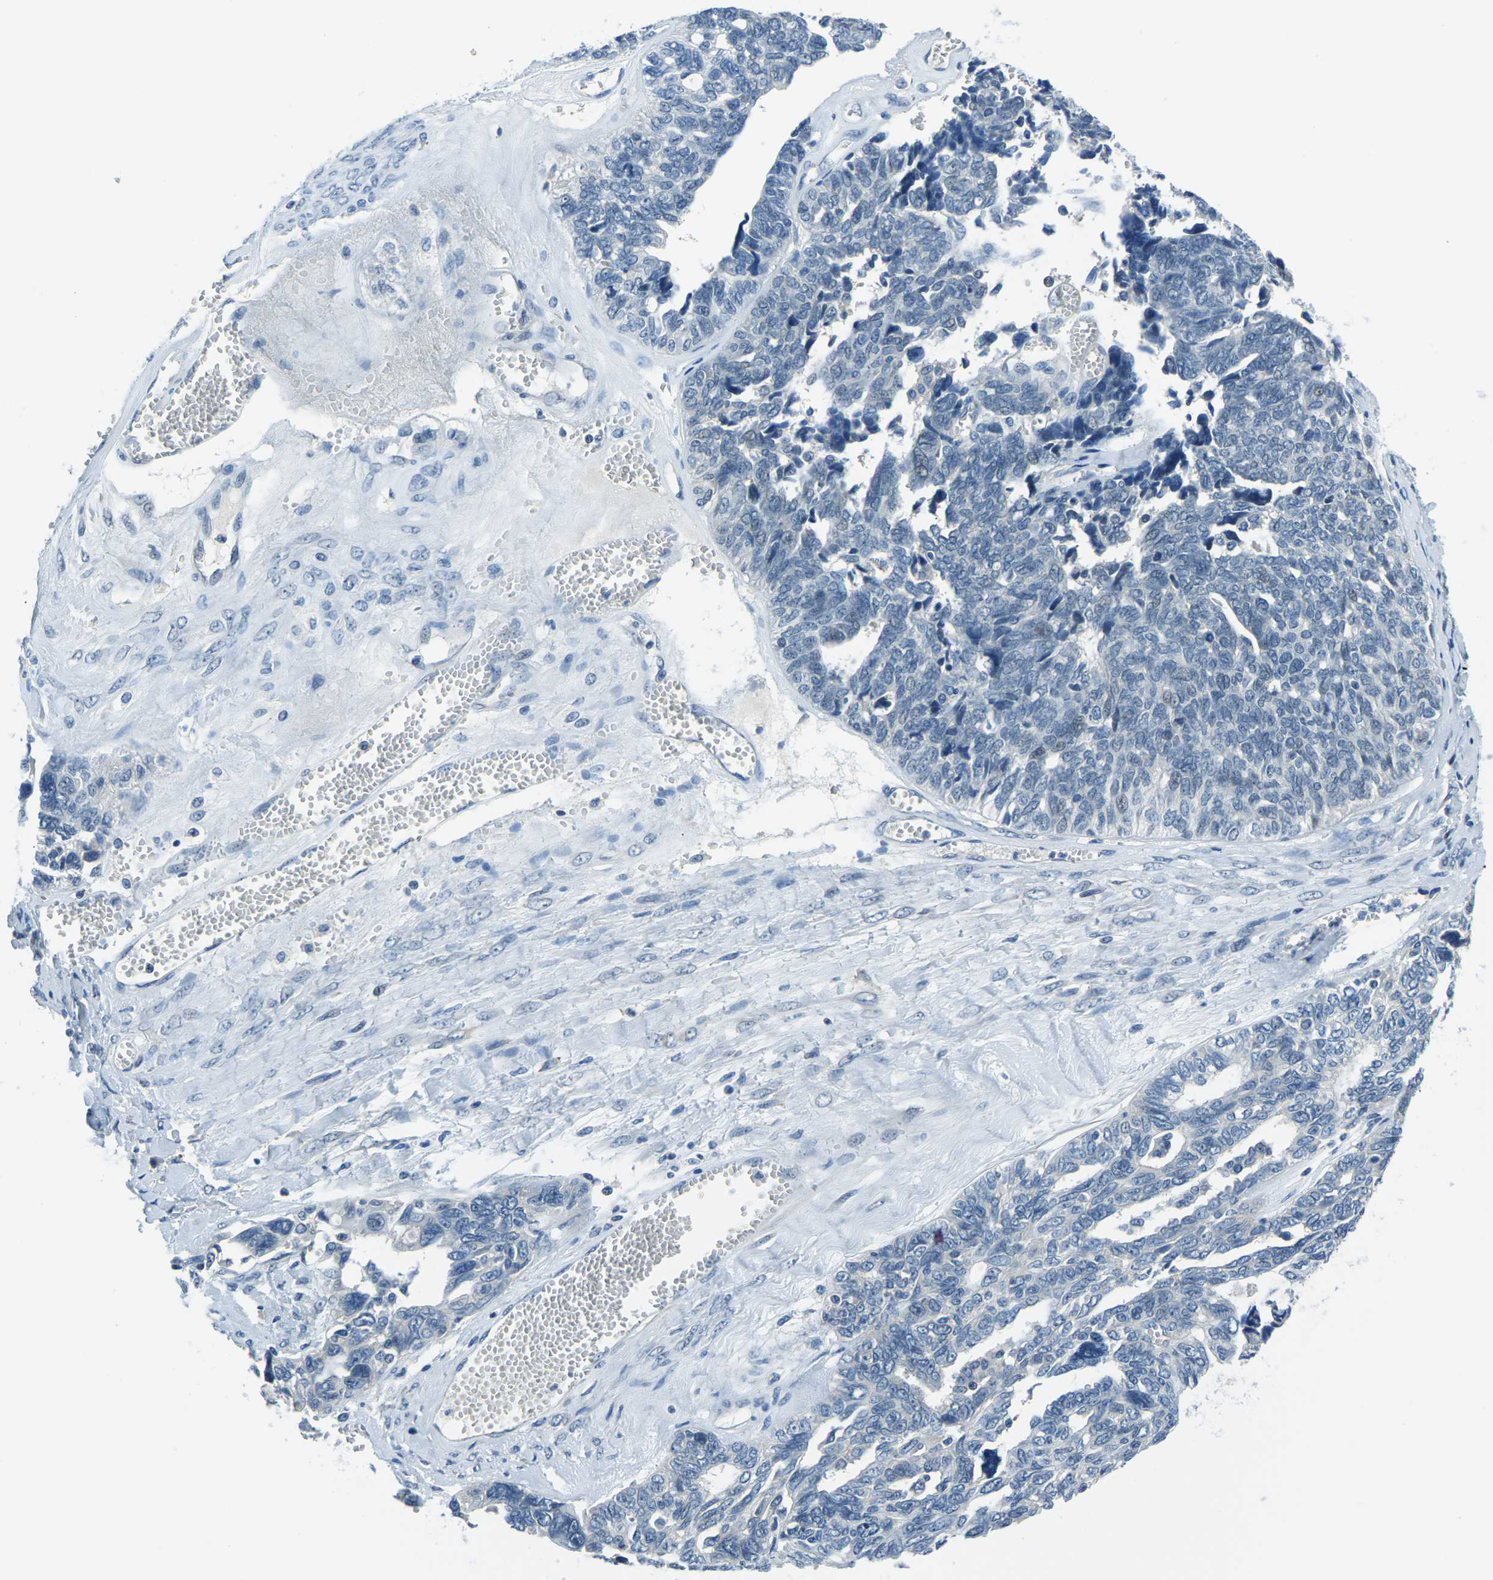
{"staining": {"intensity": "negative", "quantity": "none", "location": "none"}, "tissue": "ovarian cancer", "cell_type": "Tumor cells", "image_type": "cancer", "snomed": [{"axis": "morphology", "description": "Cystadenocarcinoma, serous, NOS"}, {"axis": "topography", "description": "Ovary"}], "caption": "IHC photomicrograph of human serous cystadenocarcinoma (ovarian) stained for a protein (brown), which reveals no staining in tumor cells. (DAB (3,3'-diaminobenzidine) immunohistochemistry visualized using brightfield microscopy, high magnification).", "gene": "RRP1", "patient": {"sex": "female", "age": 79}}